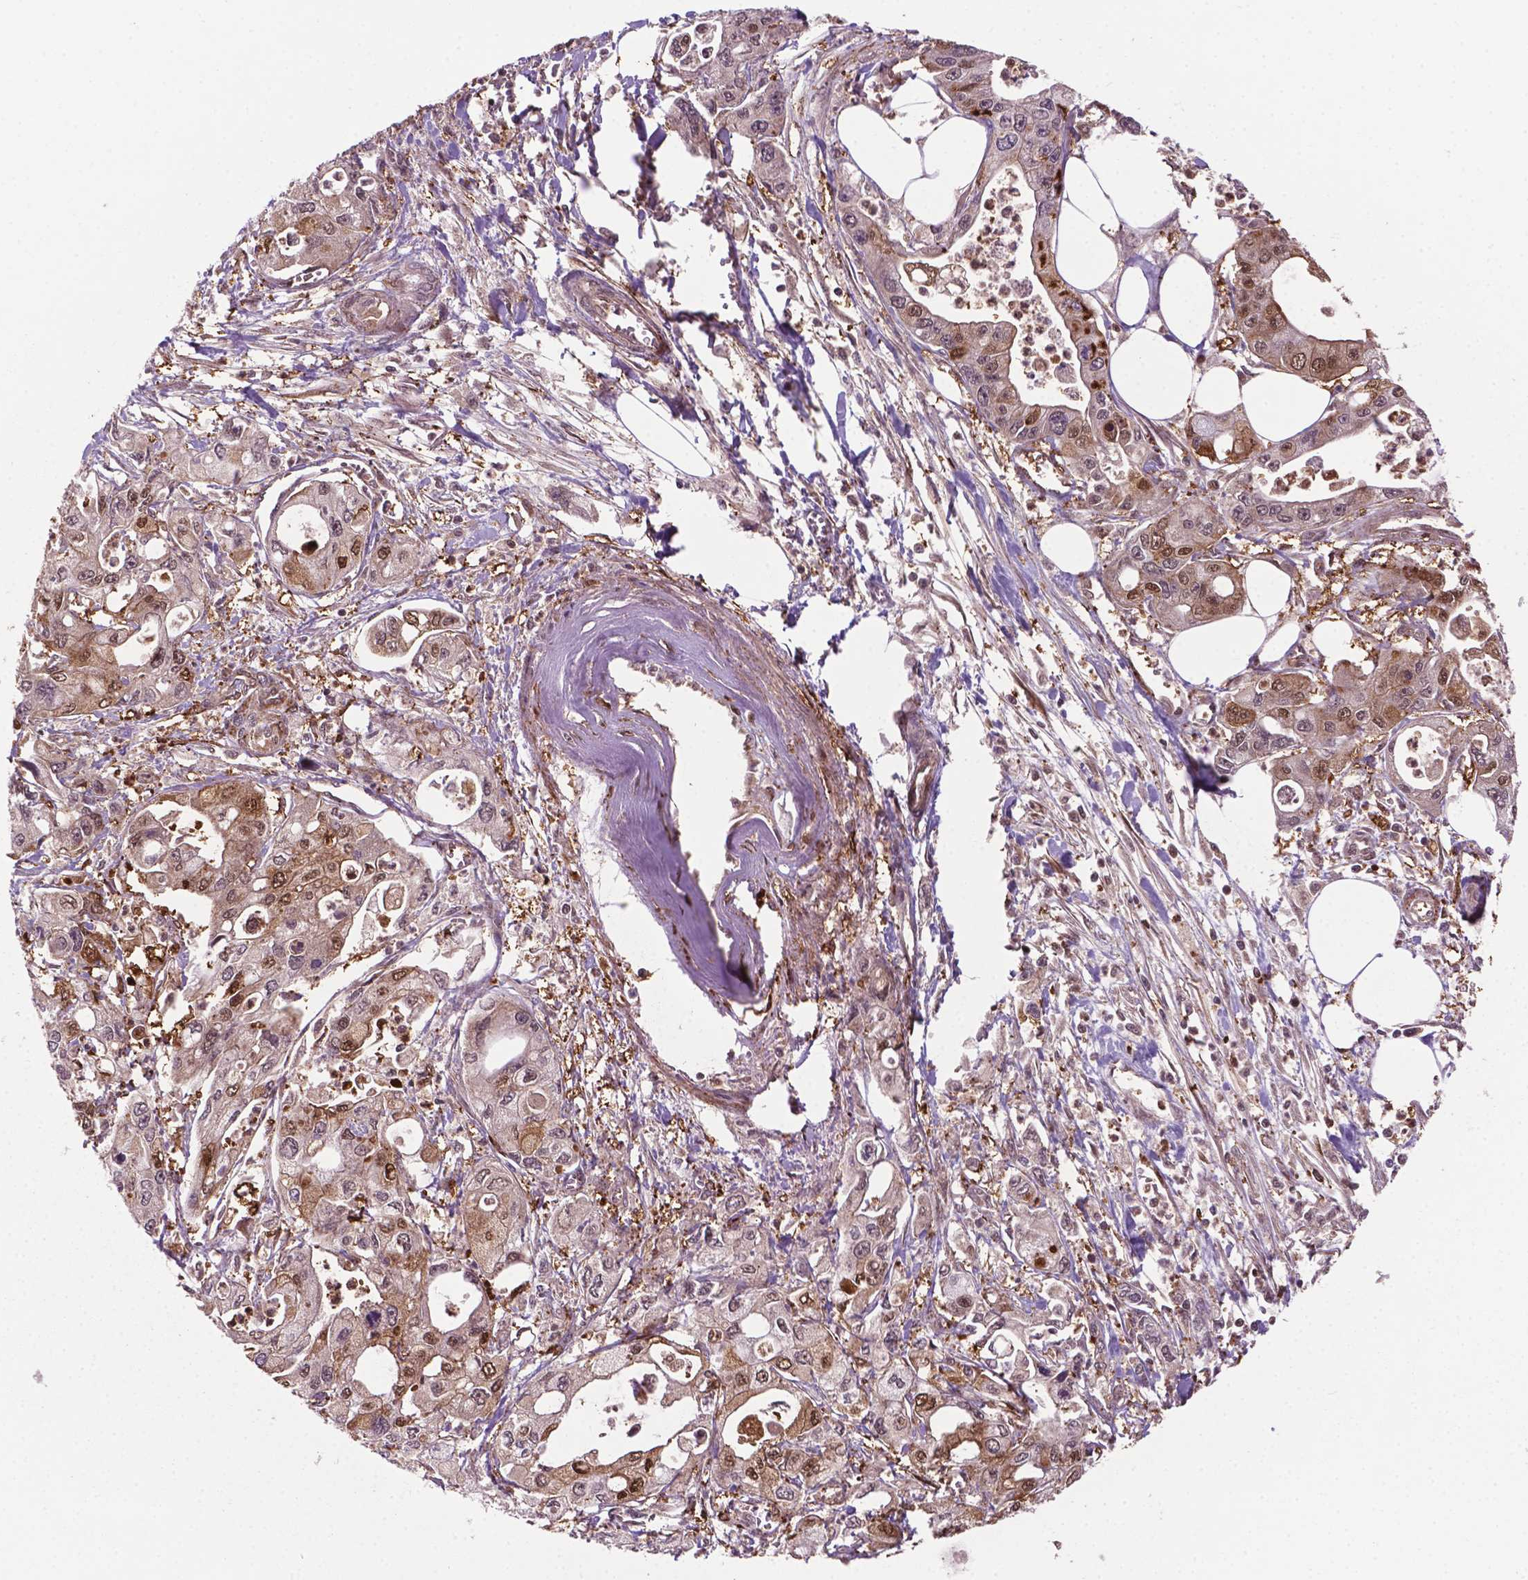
{"staining": {"intensity": "weak", "quantity": ">75%", "location": "cytoplasmic/membranous,nuclear"}, "tissue": "pancreatic cancer", "cell_type": "Tumor cells", "image_type": "cancer", "snomed": [{"axis": "morphology", "description": "Adenocarcinoma, NOS"}, {"axis": "topography", "description": "Pancreas"}], "caption": "Protein expression by IHC displays weak cytoplasmic/membranous and nuclear staining in approximately >75% of tumor cells in pancreatic cancer. Nuclei are stained in blue.", "gene": "PLIN3", "patient": {"sex": "male", "age": 70}}